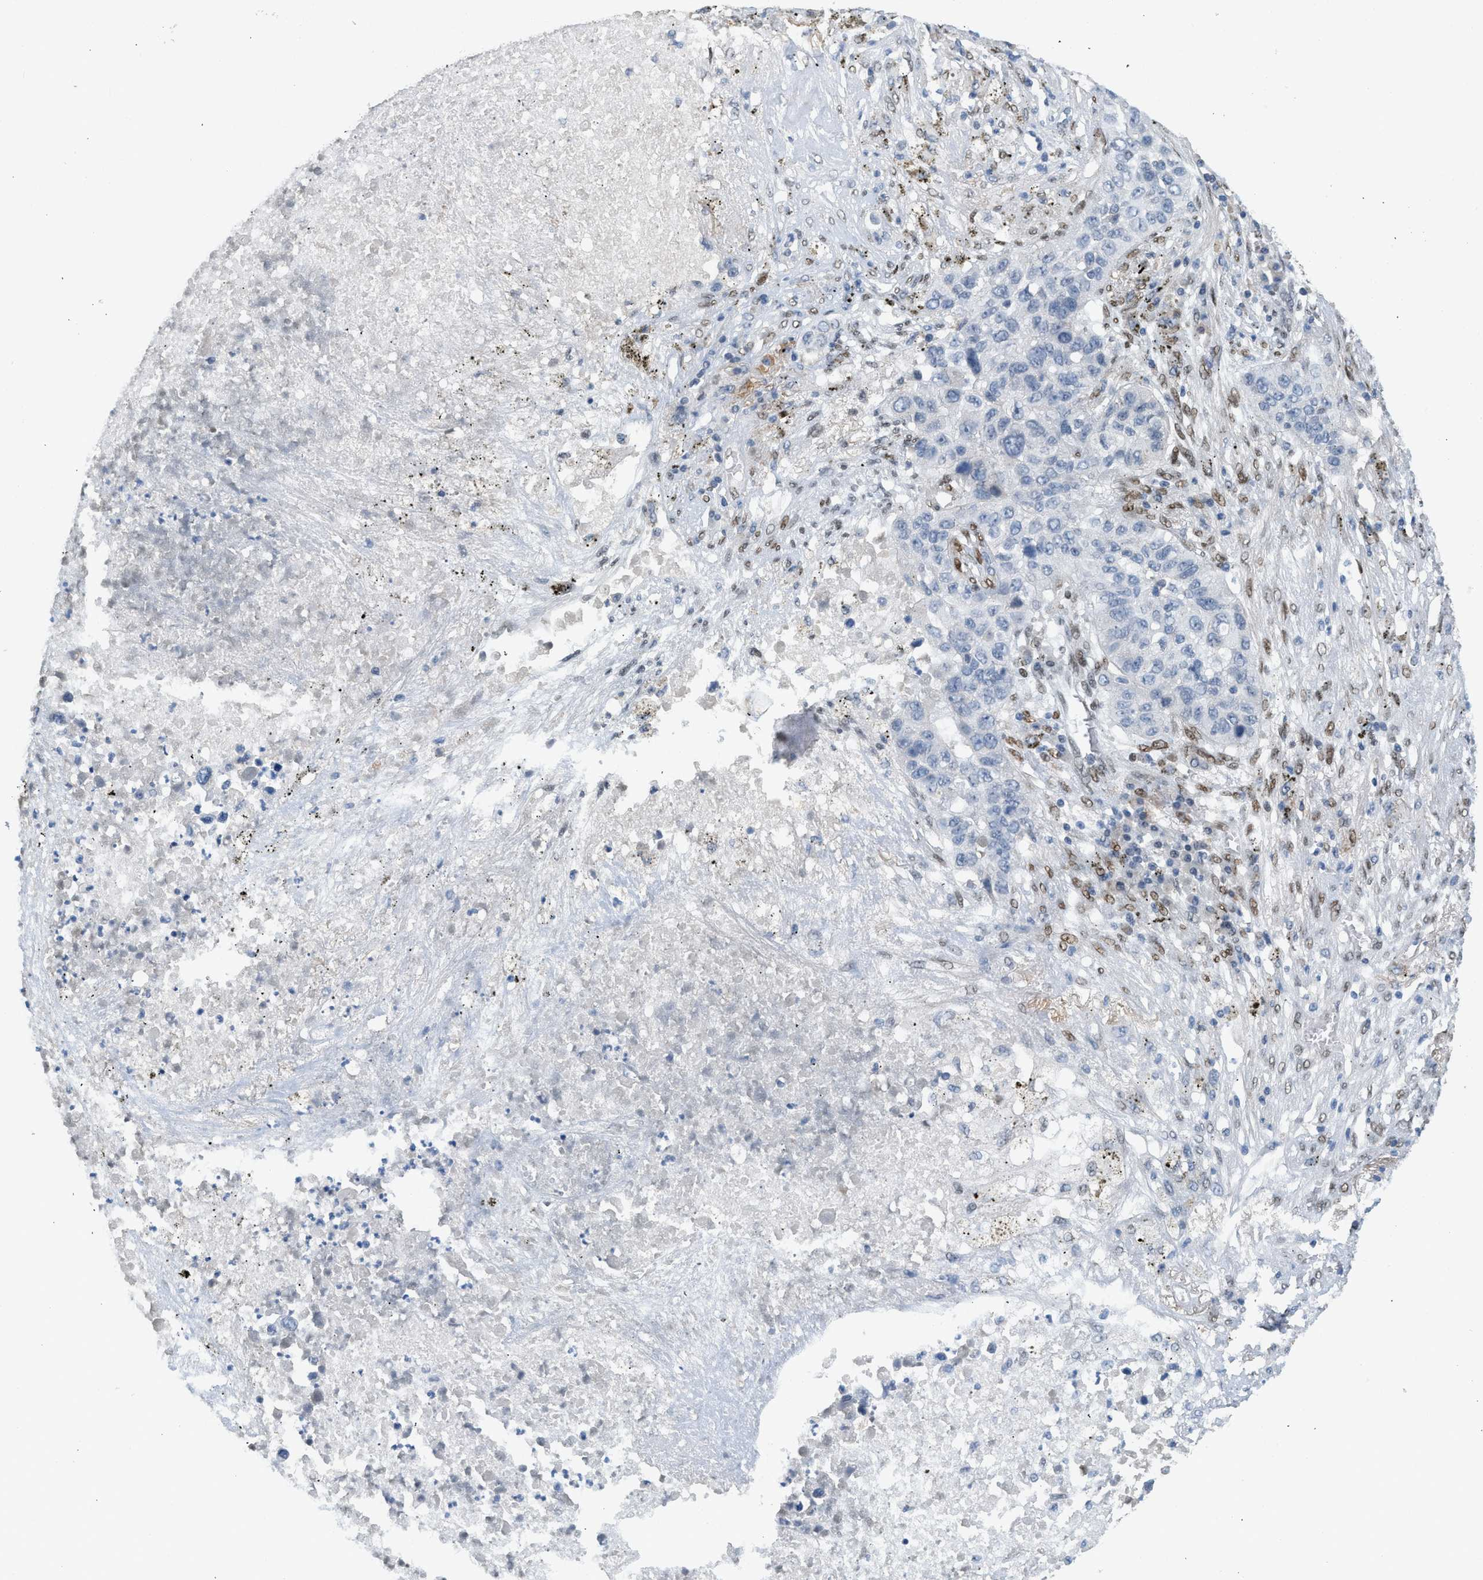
{"staining": {"intensity": "negative", "quantity": "none", "location": "none"}, "tissue": "lung cancer", "cell_type": "Tumor cells", "image_type": "cancer", "snomed": [{"axis": "morphology", "description": "Squamous cell carcinoma, NOS"}, {"axis": "topography", "description": "Lung"}], "caption": "Immunohistochemistry histopathology image of neoplastic tissue: human lung cancer (squamous cell carcinoma) stained with DAB (3,3'-diaminobenzidine) displays no significant protein staining in tumor cells.", "gene": "ZBTB20", "patient": {"sex": "male", "age": 57}}